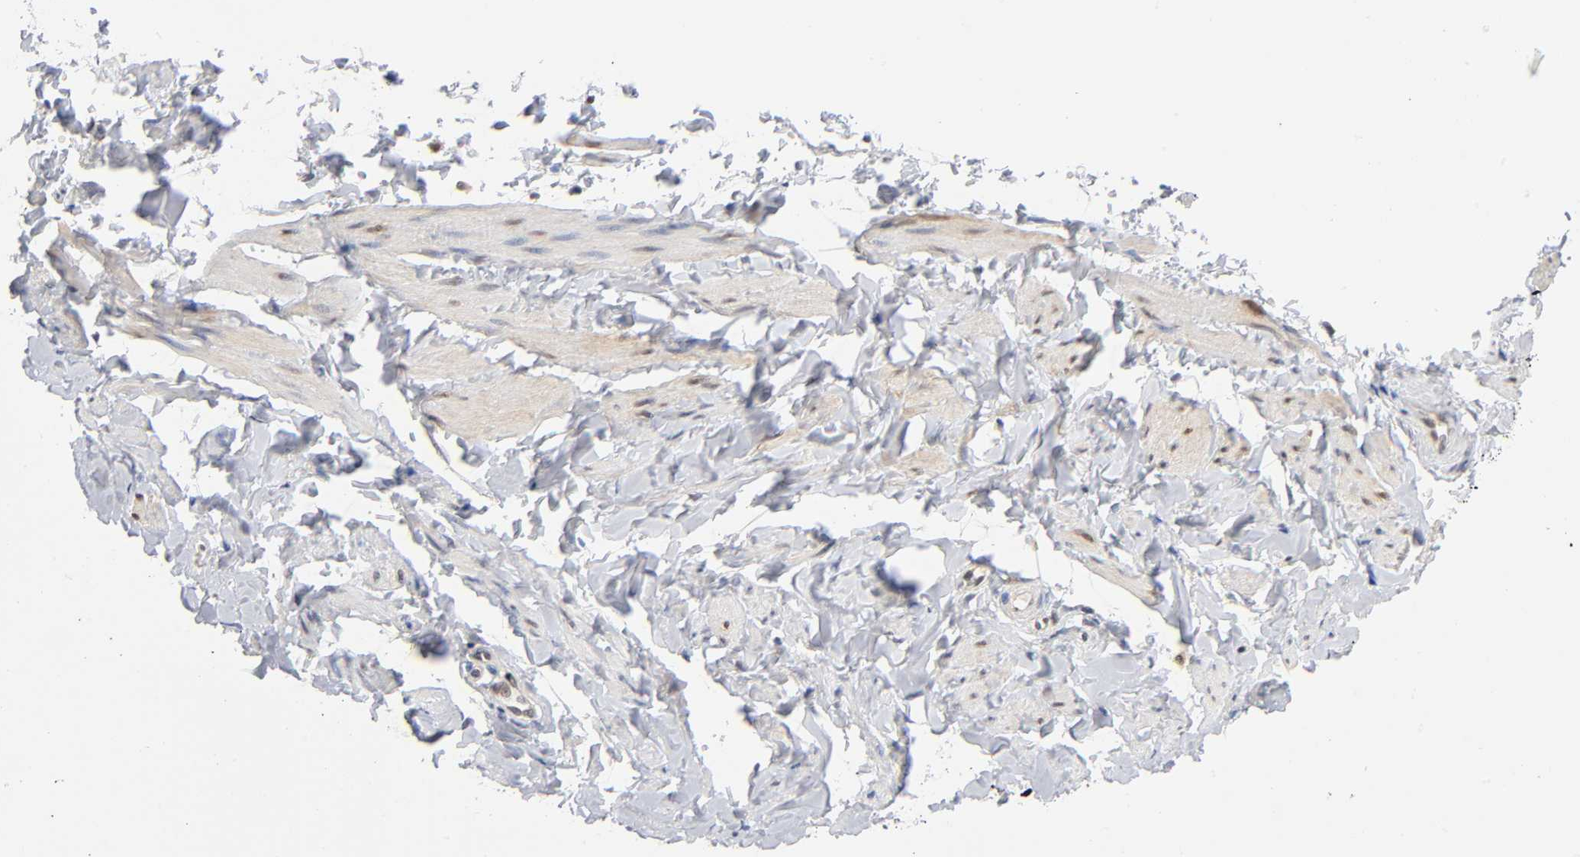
{"staining": {"intensity": "negative", "quantity": "none", "location": "none"}, "tissue": "vagina", "cell_type": "Squamous epithelial cells", "image_type": "normal", "snomed": [{"axis": "morphology", "description": "Normal tissue, NOS"}, {"axis": "topography", "description": "Vagina"}], "caption": "A high-resolution image shows immunohistochemistry (IHC) staining of benign vagina, which shows no significant staining in squamous epithelial cells. (Brightfield microscopy of DAB immunohistochemistry at high magnification).", "gene": "DFFB", "patient": {"sex": "female", "age": 55}}